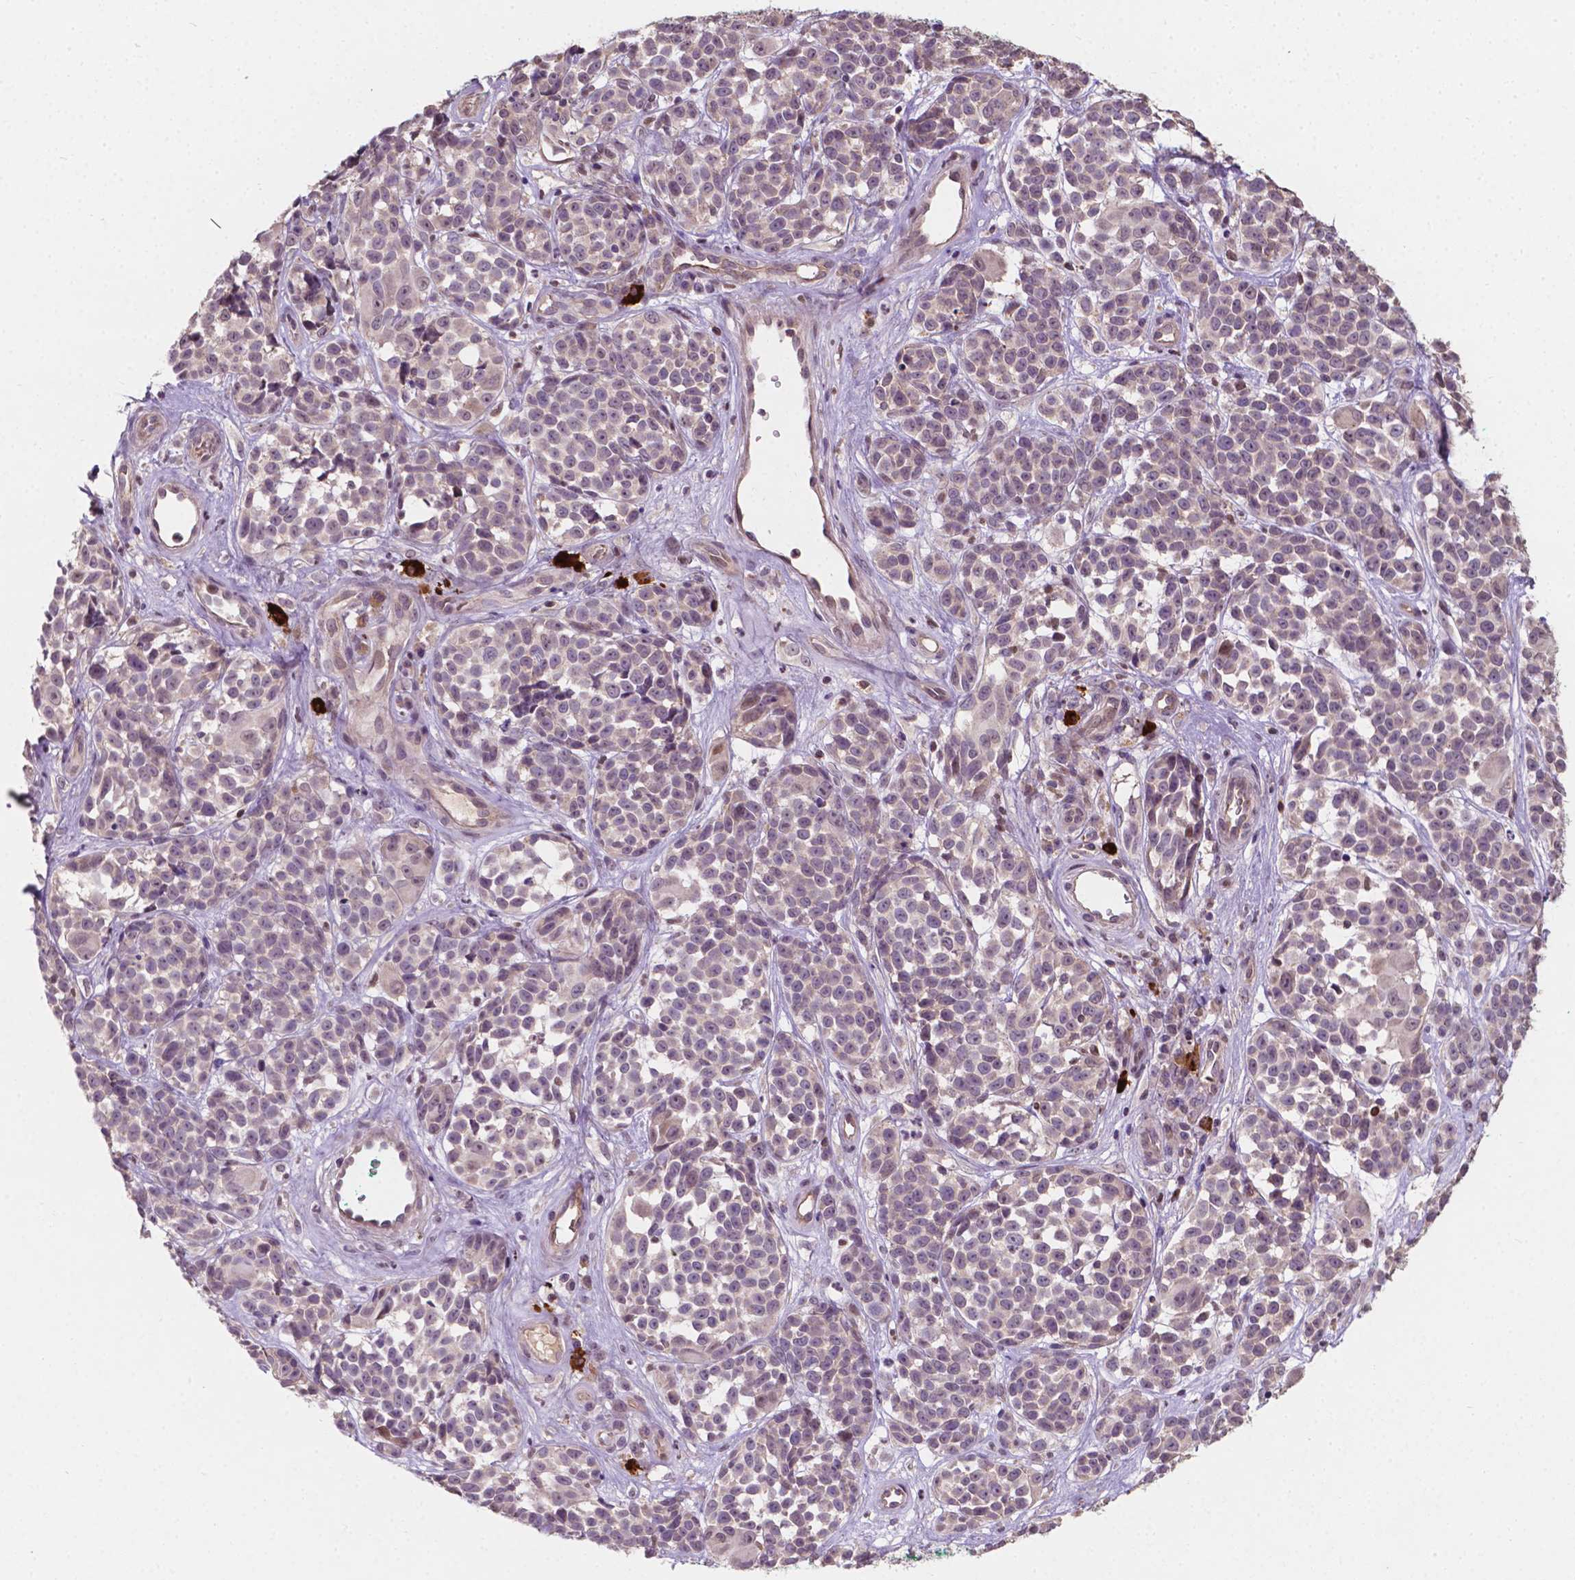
{"staining": {"intensity": "weak", "quantity": "<25%", "location": "nuclear"}, "tissue": "melanoma", "cell_type": "Tumor cells", "image_type": "cancer", "snomed": [{"axis": "morphology", "description": "Malignant melanoma, NOS"}, {"axis": "topography", "description": "Skin"}], "caption": "High power microscopy micrograph of an immunohistochemistry histopathology image of malignant melanoma, revealing no significant expression in tumor cells.", "gene": "DUSP16", "patient": {"sex": "female", "age": 88}}